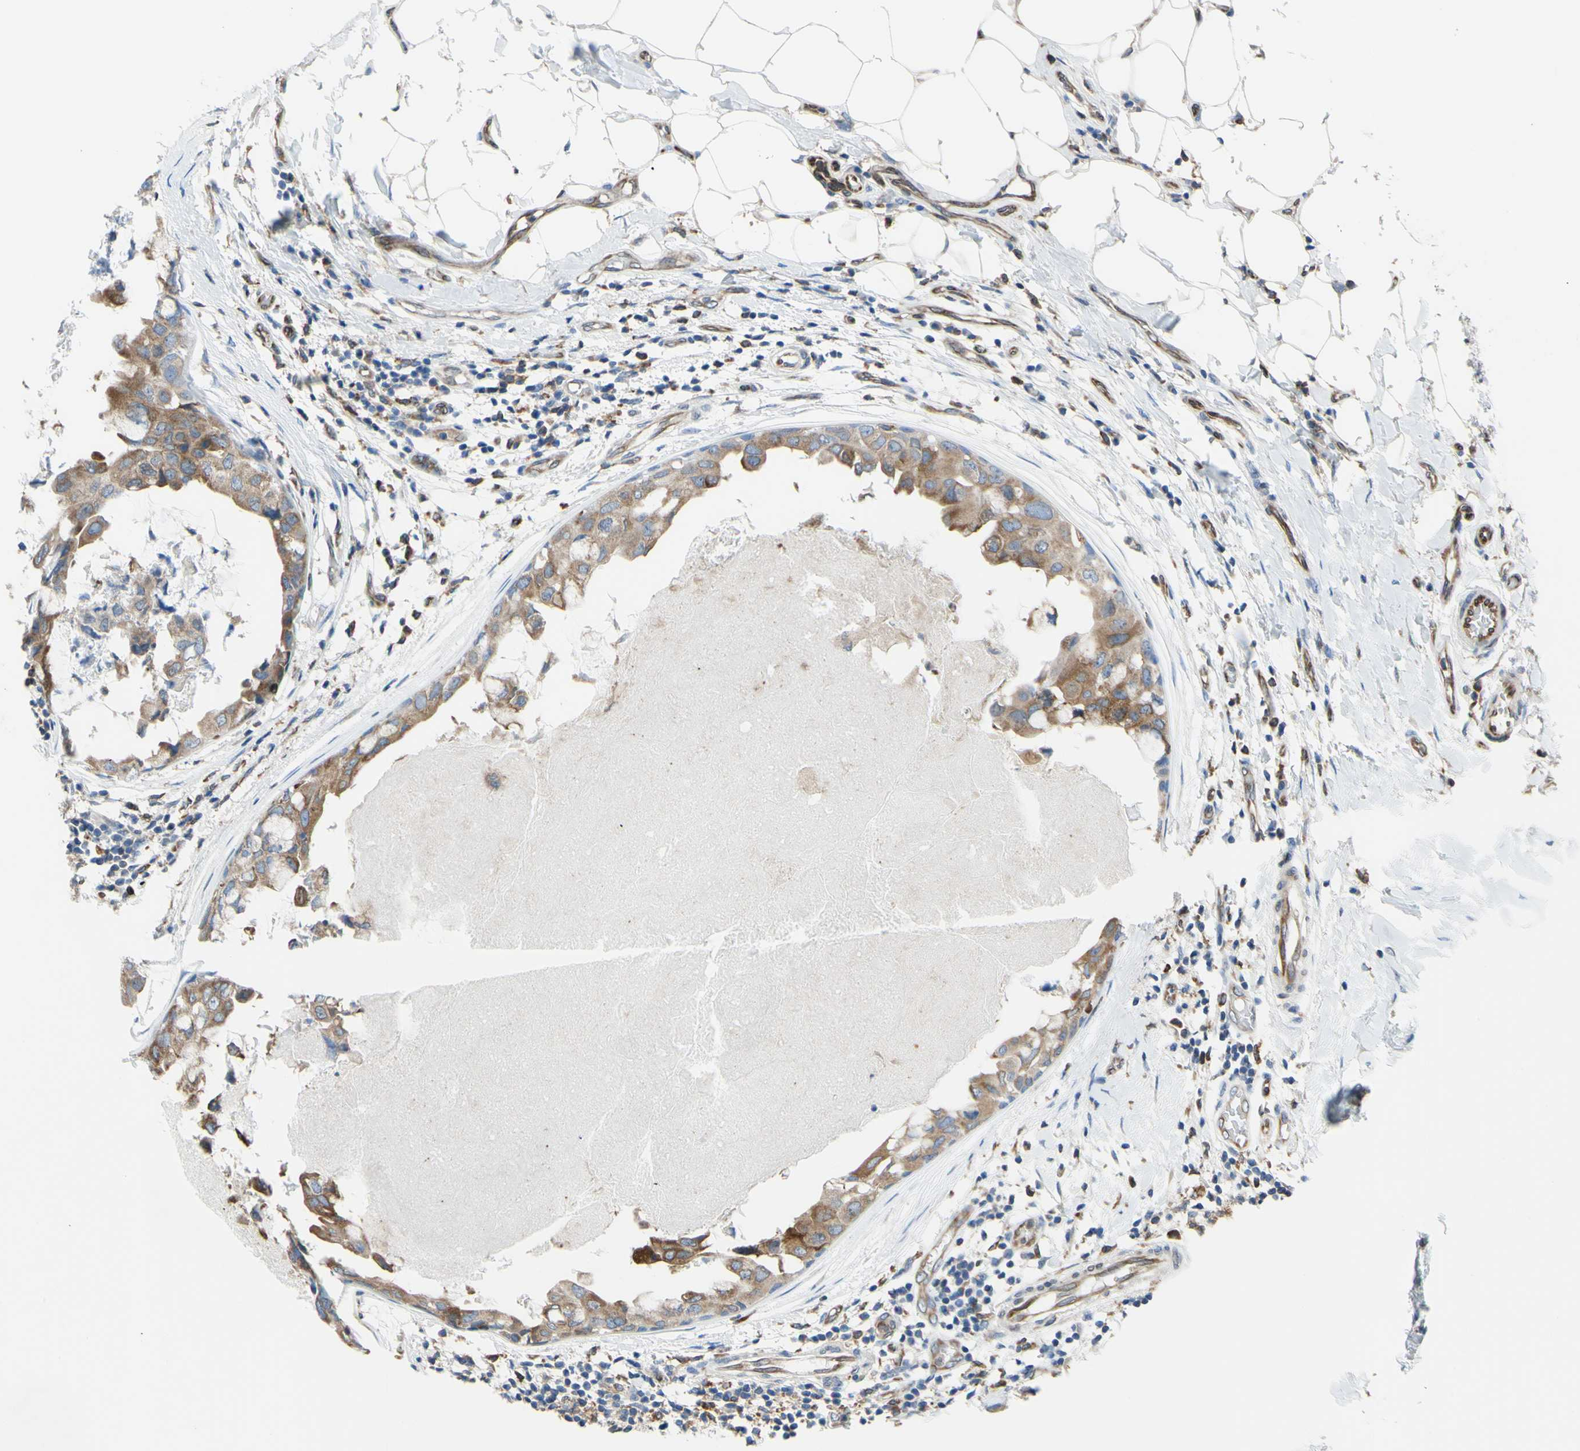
{"staining": {"intensity": "moderate", "quantity": ">75%", "location": "cytoplasmic/membranous"}, "tissue": "breast cancer", "cell_type": "Tumor cells", "image_type": "cancer", "snomed": [{"axis": "morphology", "description": "Duct carcinoma"}, {"axis": "topography", "description": "Breast"}], "caption": "Human breast infiltrating ductal carcinoma stained for a protein (brown) exhibits moderate cytoplasmic/membranous positive positivity in approximately >75% of tumor cells.", "gene": "MGST2", "patient": {"sex": "female", "age": 40}}